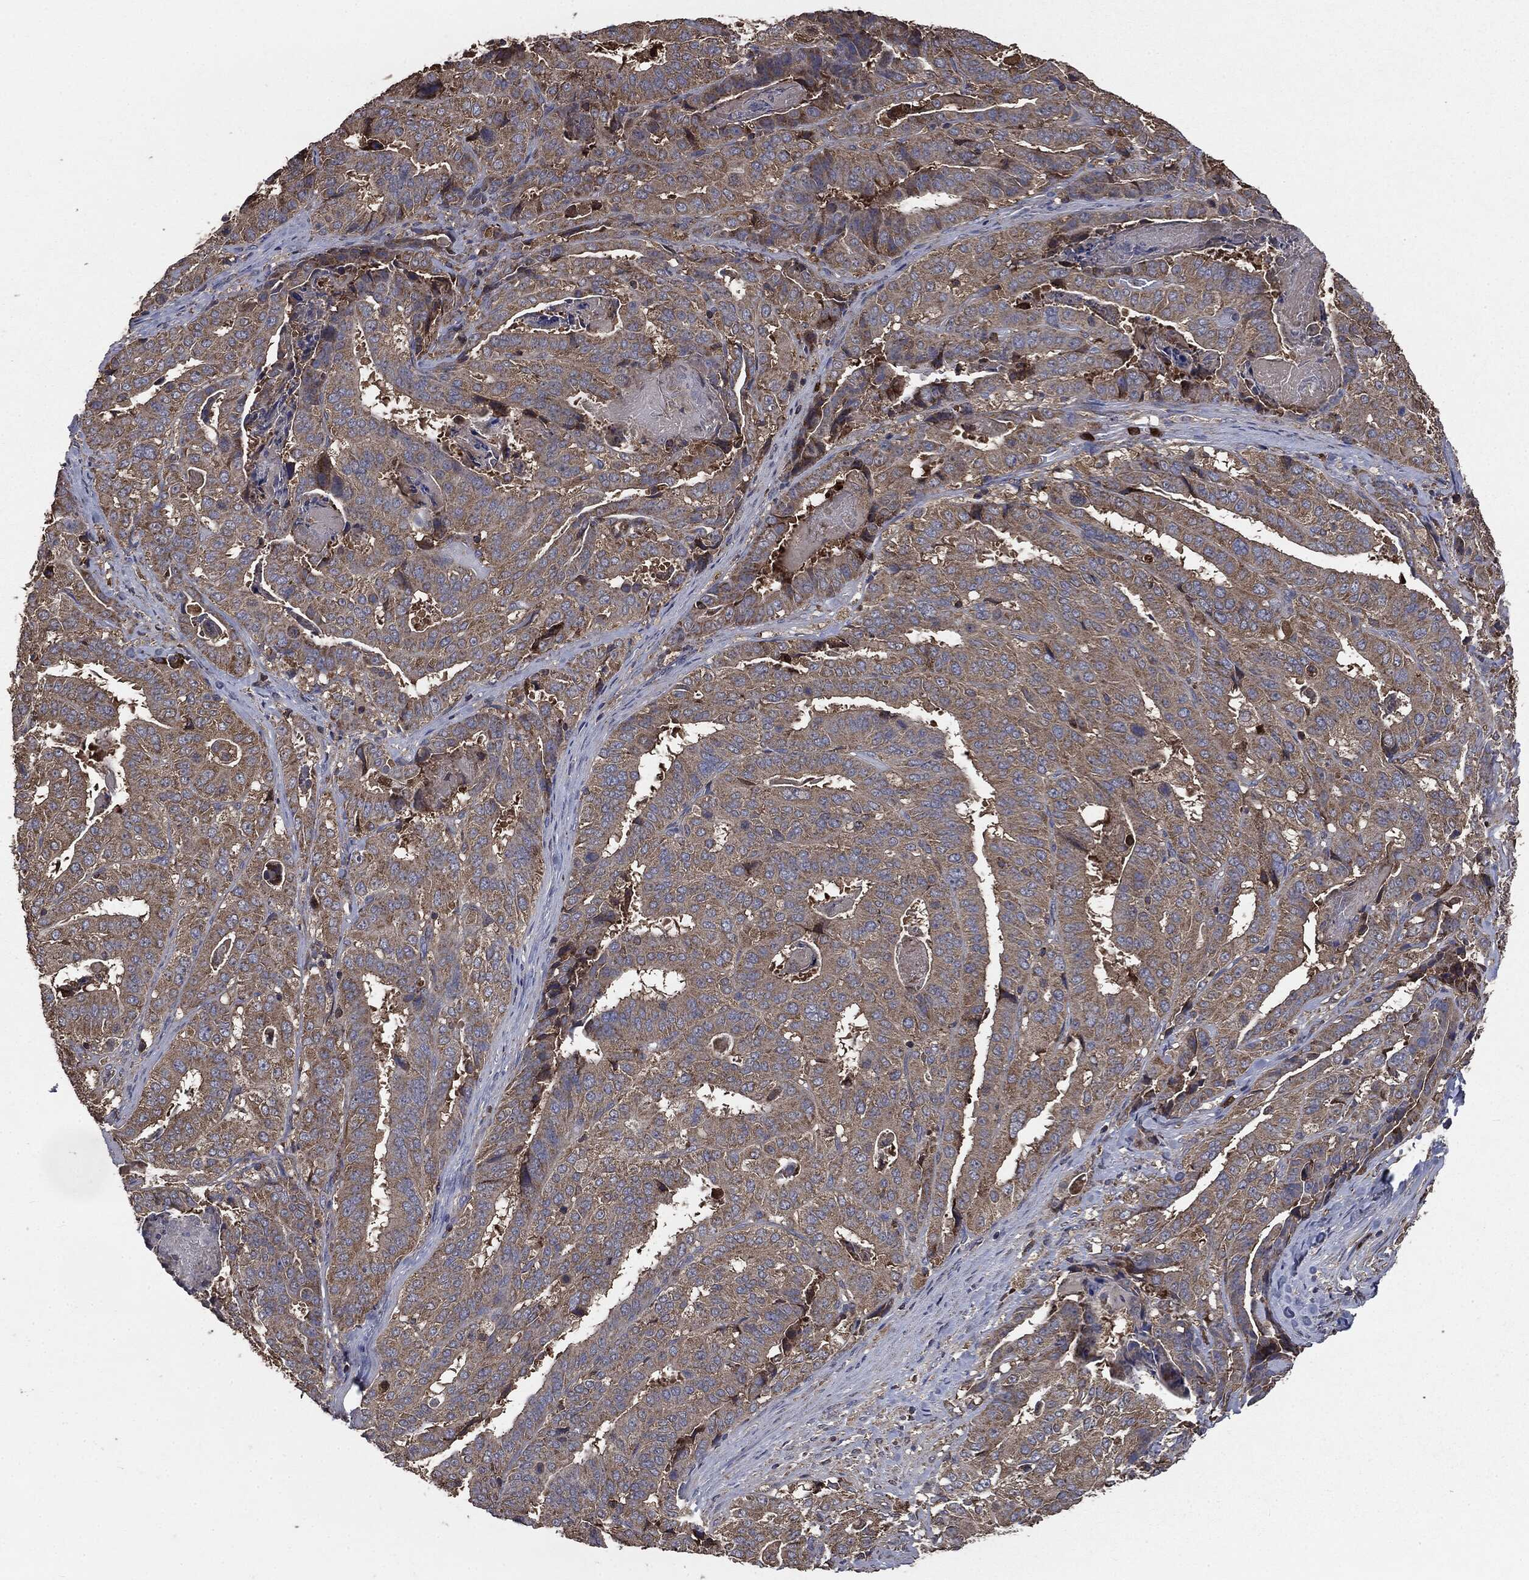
{"staining": {"intensity": "weak", "quantity": ">75%", "location": "cytoplasmic/membranous"}, "tissue": "stomach cancer", "cell_type": "Tumor cells", "image_type": "cancer", "snomed": [{"axis": "morphology", "description": "Adenocarcinoma, NOS"}, {"axis": "topography", "description": "Stomach"}], "caption": "Protein staining reveals weak cytoplasmic/membranous positivity in about >75% of tumor cells in stomach cancer (adenocarcinoma).", "gene": "MAPK6", "patient": {"sex": "male", "age": 48}}